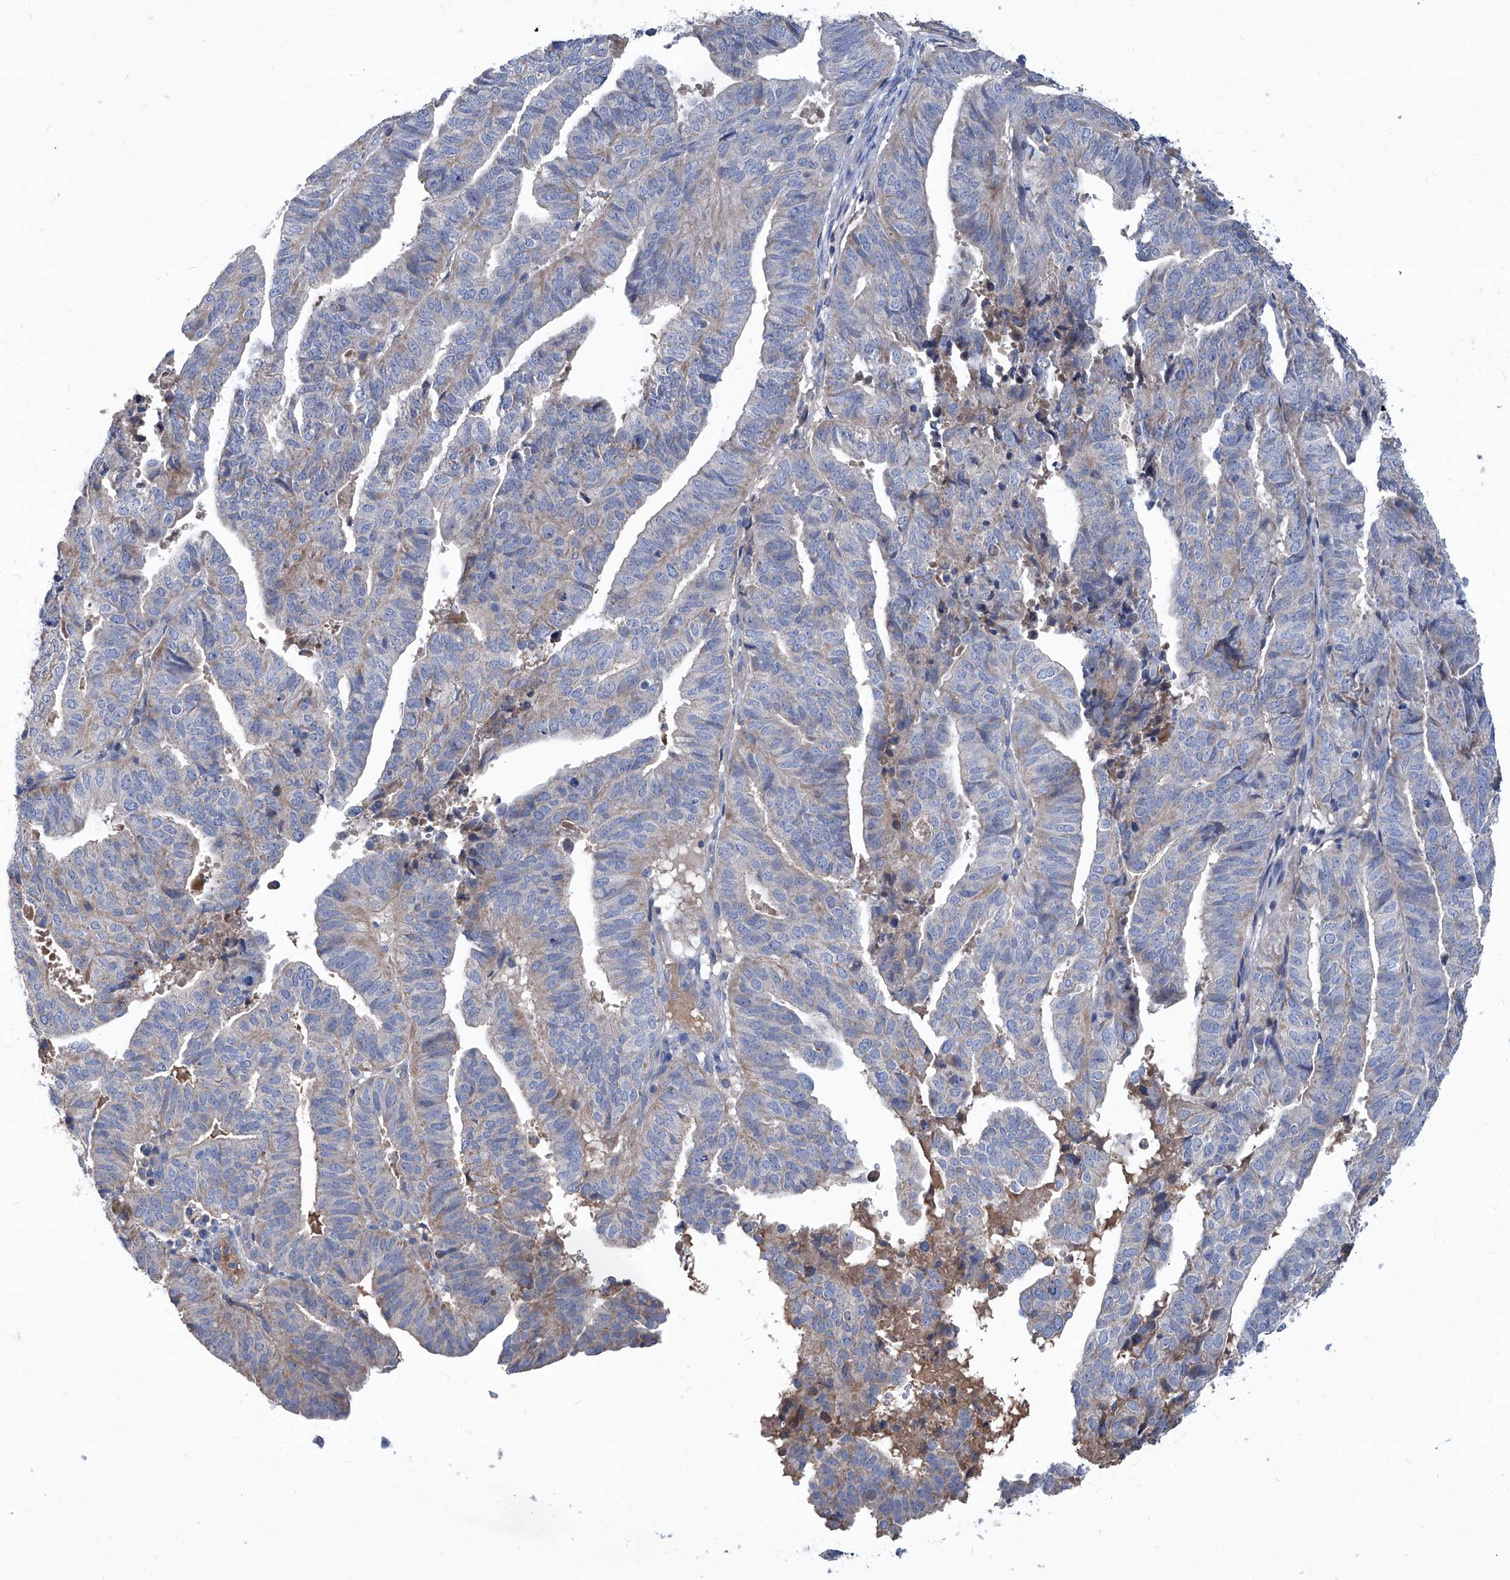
{"staining": {"intensity": "weak", "quantity": "<25%", "location": "cytoplasmic/membranous"}, "tissue": "endometrial cancer", "cell_type": "Tumor cells", "image_type": "cancer", "snomed": [{"axis": "morphology", "description": "Adenocarcinoma, NOS"}, {"axis": "topography", "description": "Uterus"}], "caption": "IHC micrograph of human endometrial cancer (adenocarcinoma) stained for a protein (brown), which exhibits no positivity in tumor cells. (DAB (3,3'-diaminobenzidine) immunohistochemistry visualized using brightfield microscopy, high magnification).", "gene": "EPHA8", "patient": {"sex": "female", "age": 77}}